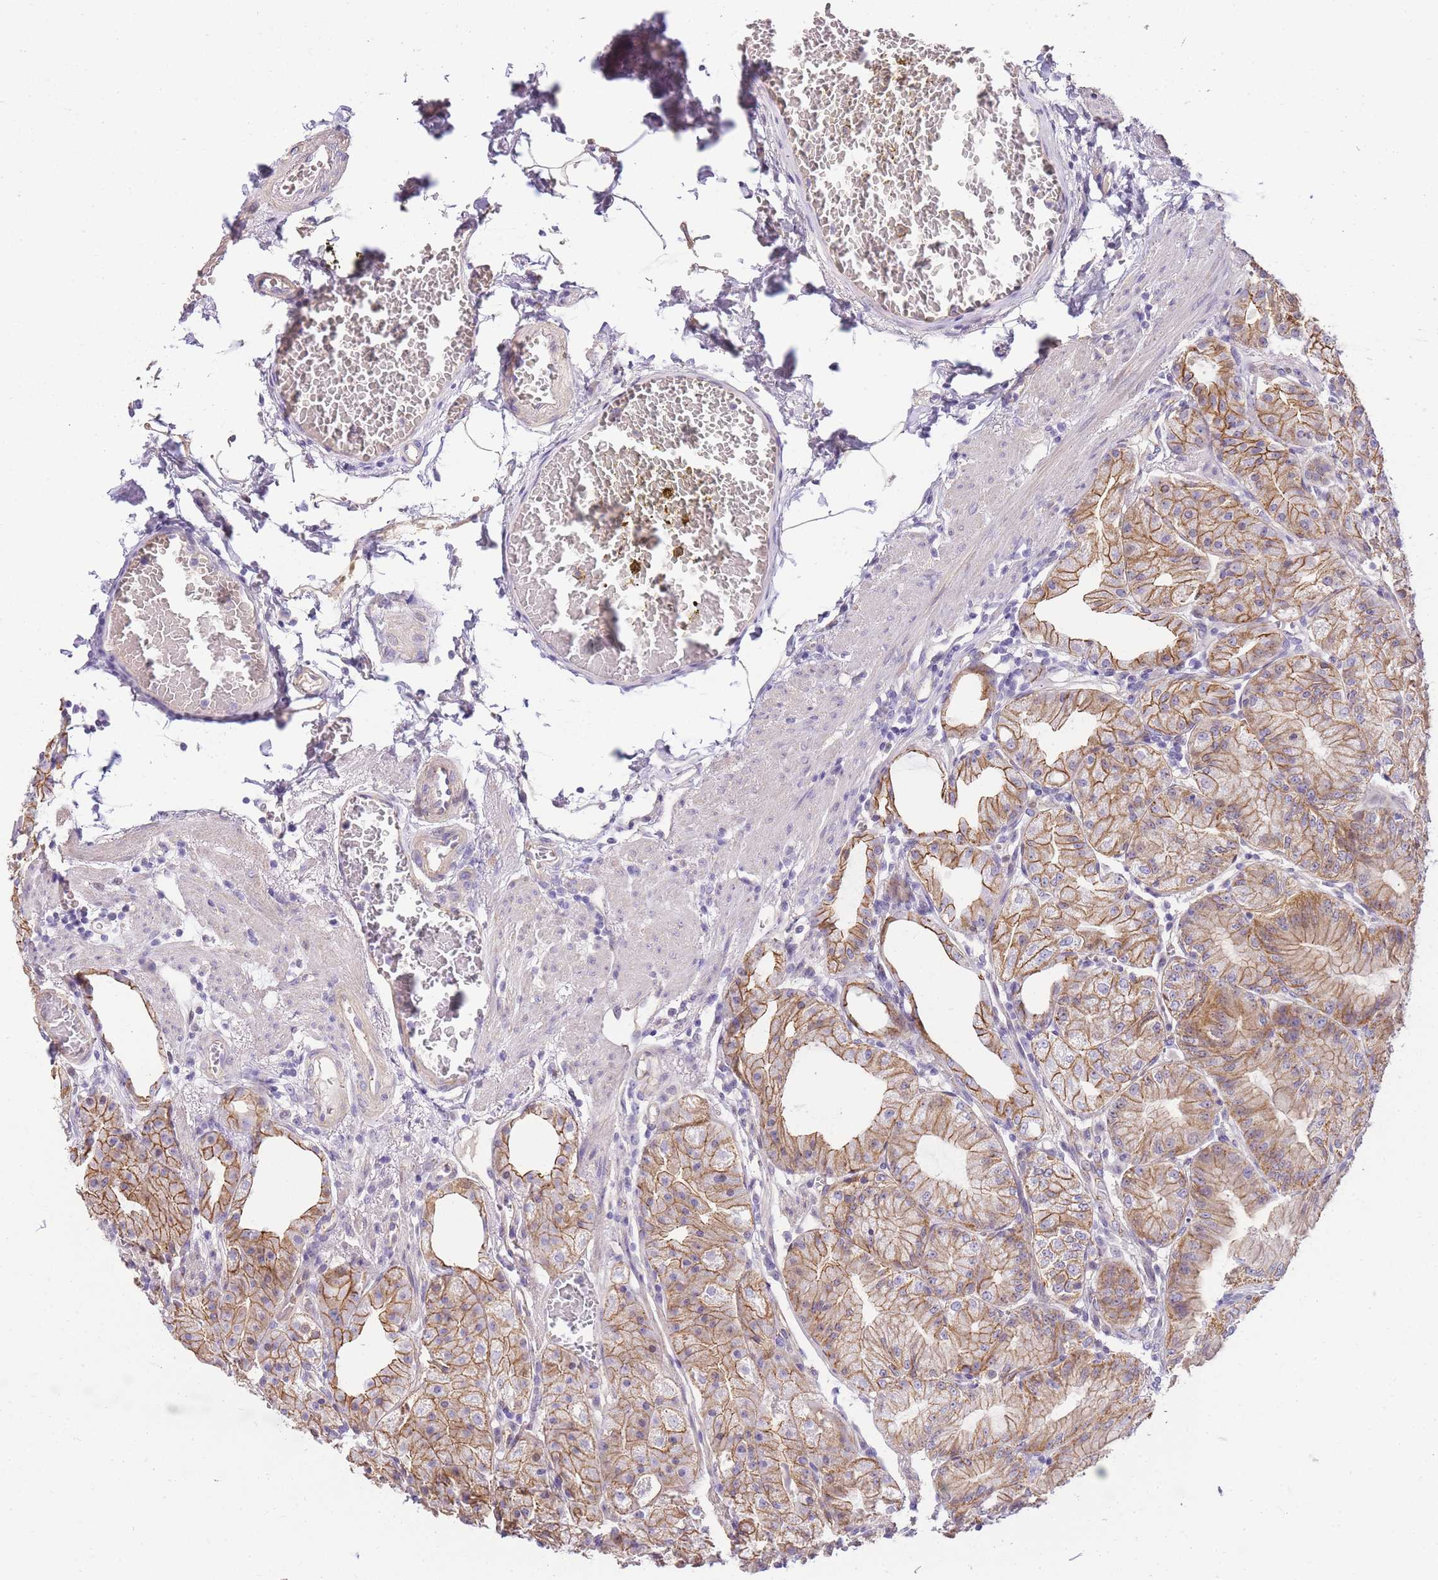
{"staining": {"intensity": "moderate", "quantity": ">75%", "location": "cytoplasmic/membranous"}, "tissue": "stomach", "cell_type": "Glandular cells", "image_type": "normal", "snomed": [{"axis": "morphology", "description": "Normal tissue, NOS"}, {"axis": "topography", "description": "Stomach, upper"}, {"axis": "topography", "description": "Stomach, lower"}], "caption": "DAB (3,3'-diaminobenzidine) immunohistochemical staining of unremarkable human stomach displays moderate cytoplasmic/membranous protein staining in about >75% of glandular cells.", "gene": "CLBA1", "patient": {"sex": "male", "age": 71}}